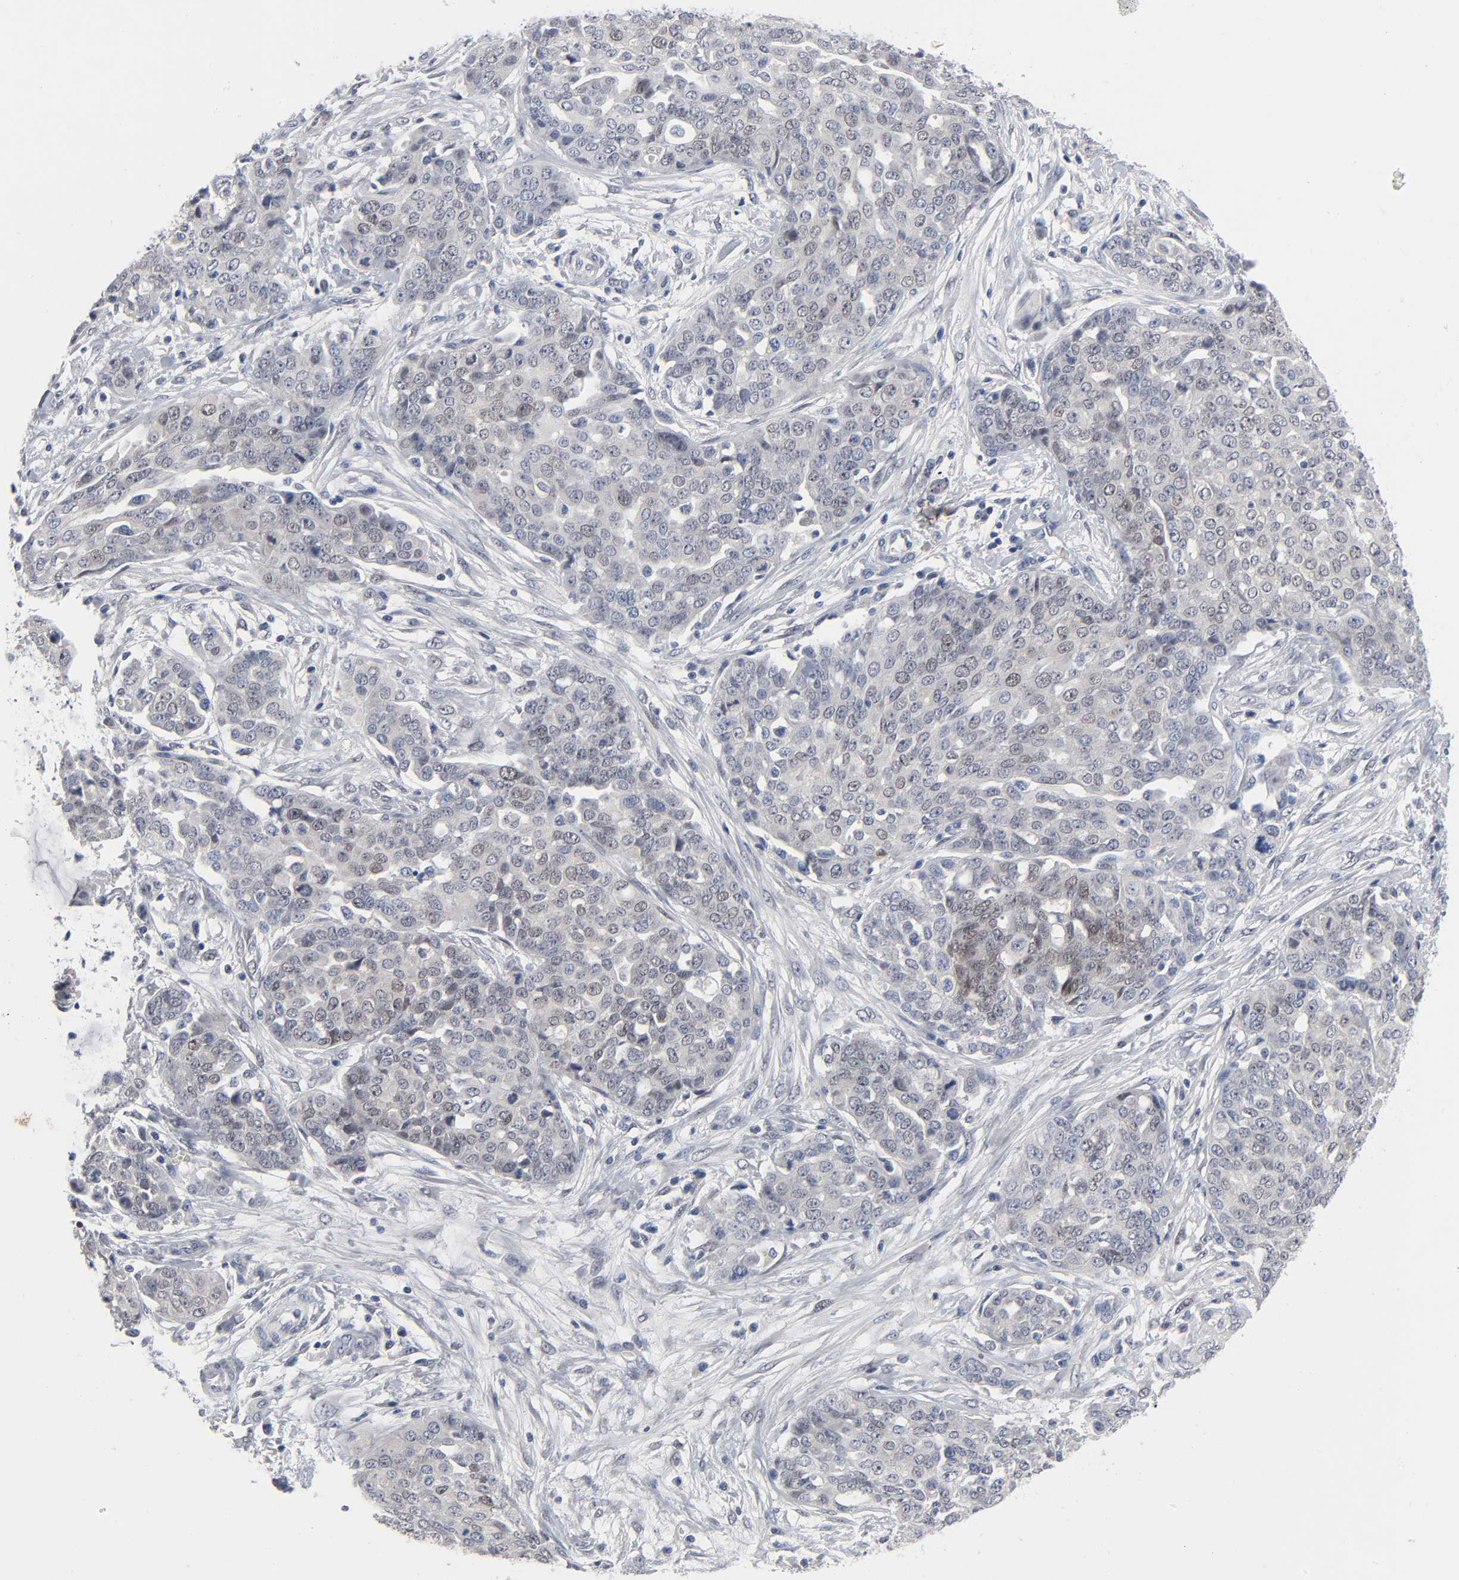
{"staining": {"intensity": "weak", "quantity": "<25%", "location": "nuclear"}, "tissue": "ovarian cancer", "cell_type": "Tumor cells", "image_type": "cancer", "snomed": [{"axis": "morphology", "description": "Cystadenocarcinoma, serous, NOS"}, {"axis": "topography", "description": "Soft tissue"}, {"axis": "topography", "description": "Ovary"}], "caption": "Tumor cells are negative for brown protein staining in serous cystadenocarcinoma (ovarian).", "gene": "SALL2", "patient": {"sex": "female", "age": 57}}